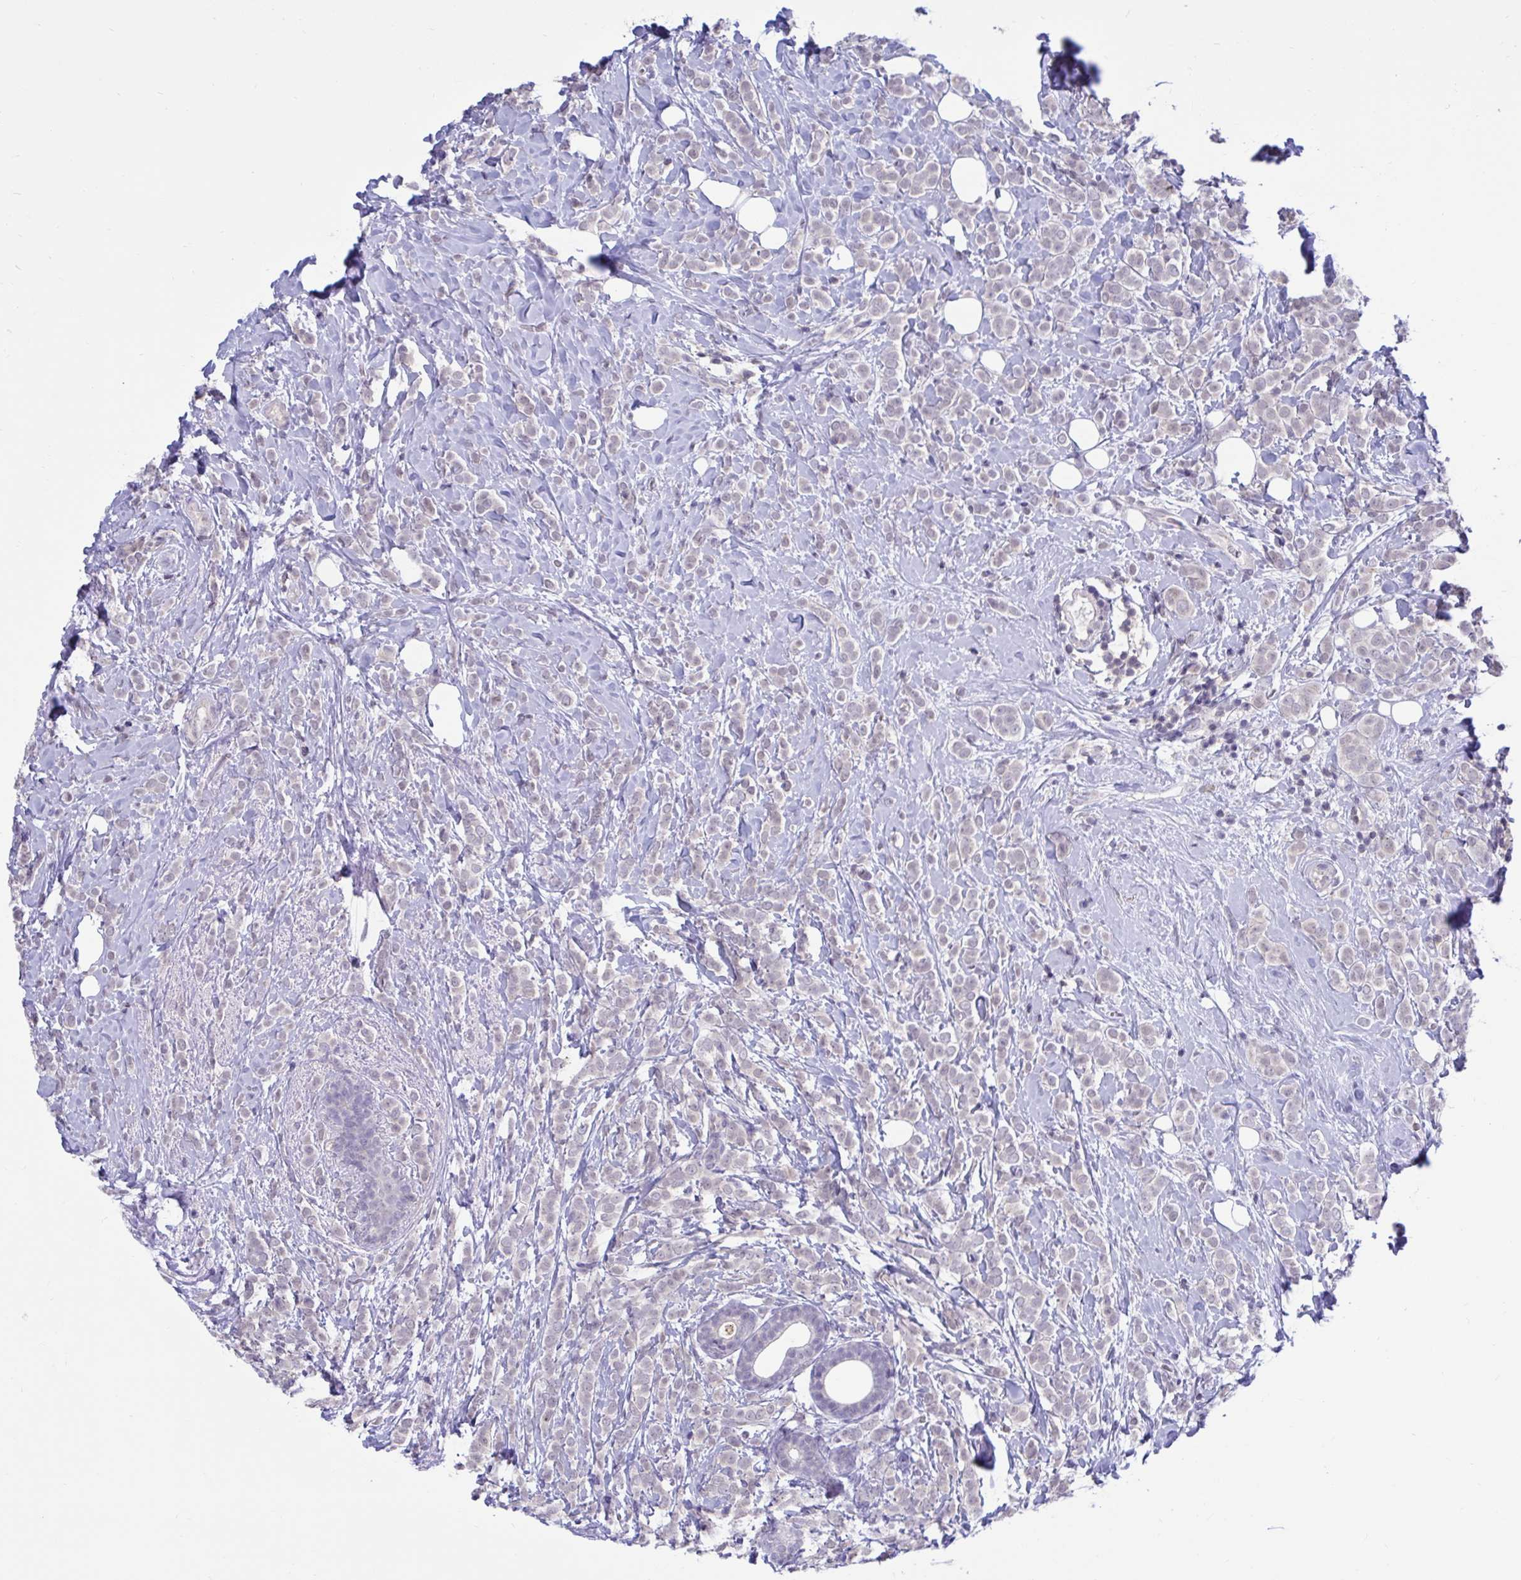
{"staining": {"intensity": "negative", "quantity": "none", "location": "none"}, "tissue": "breast cancer", "cell_type": "Tumor cells", "image_type": "cancer", "snomed": [{"axis": "morphology", "description": "Lobular carcinoma"}, {"axis": "topography", "description": "Breast"}], "caption": "The photomicrograph demonstrates no significant staining in tumor cells of breast lobular carcinoma.", "gene": "ARPP19", "patient": {"sex": "female", "age": 49}}